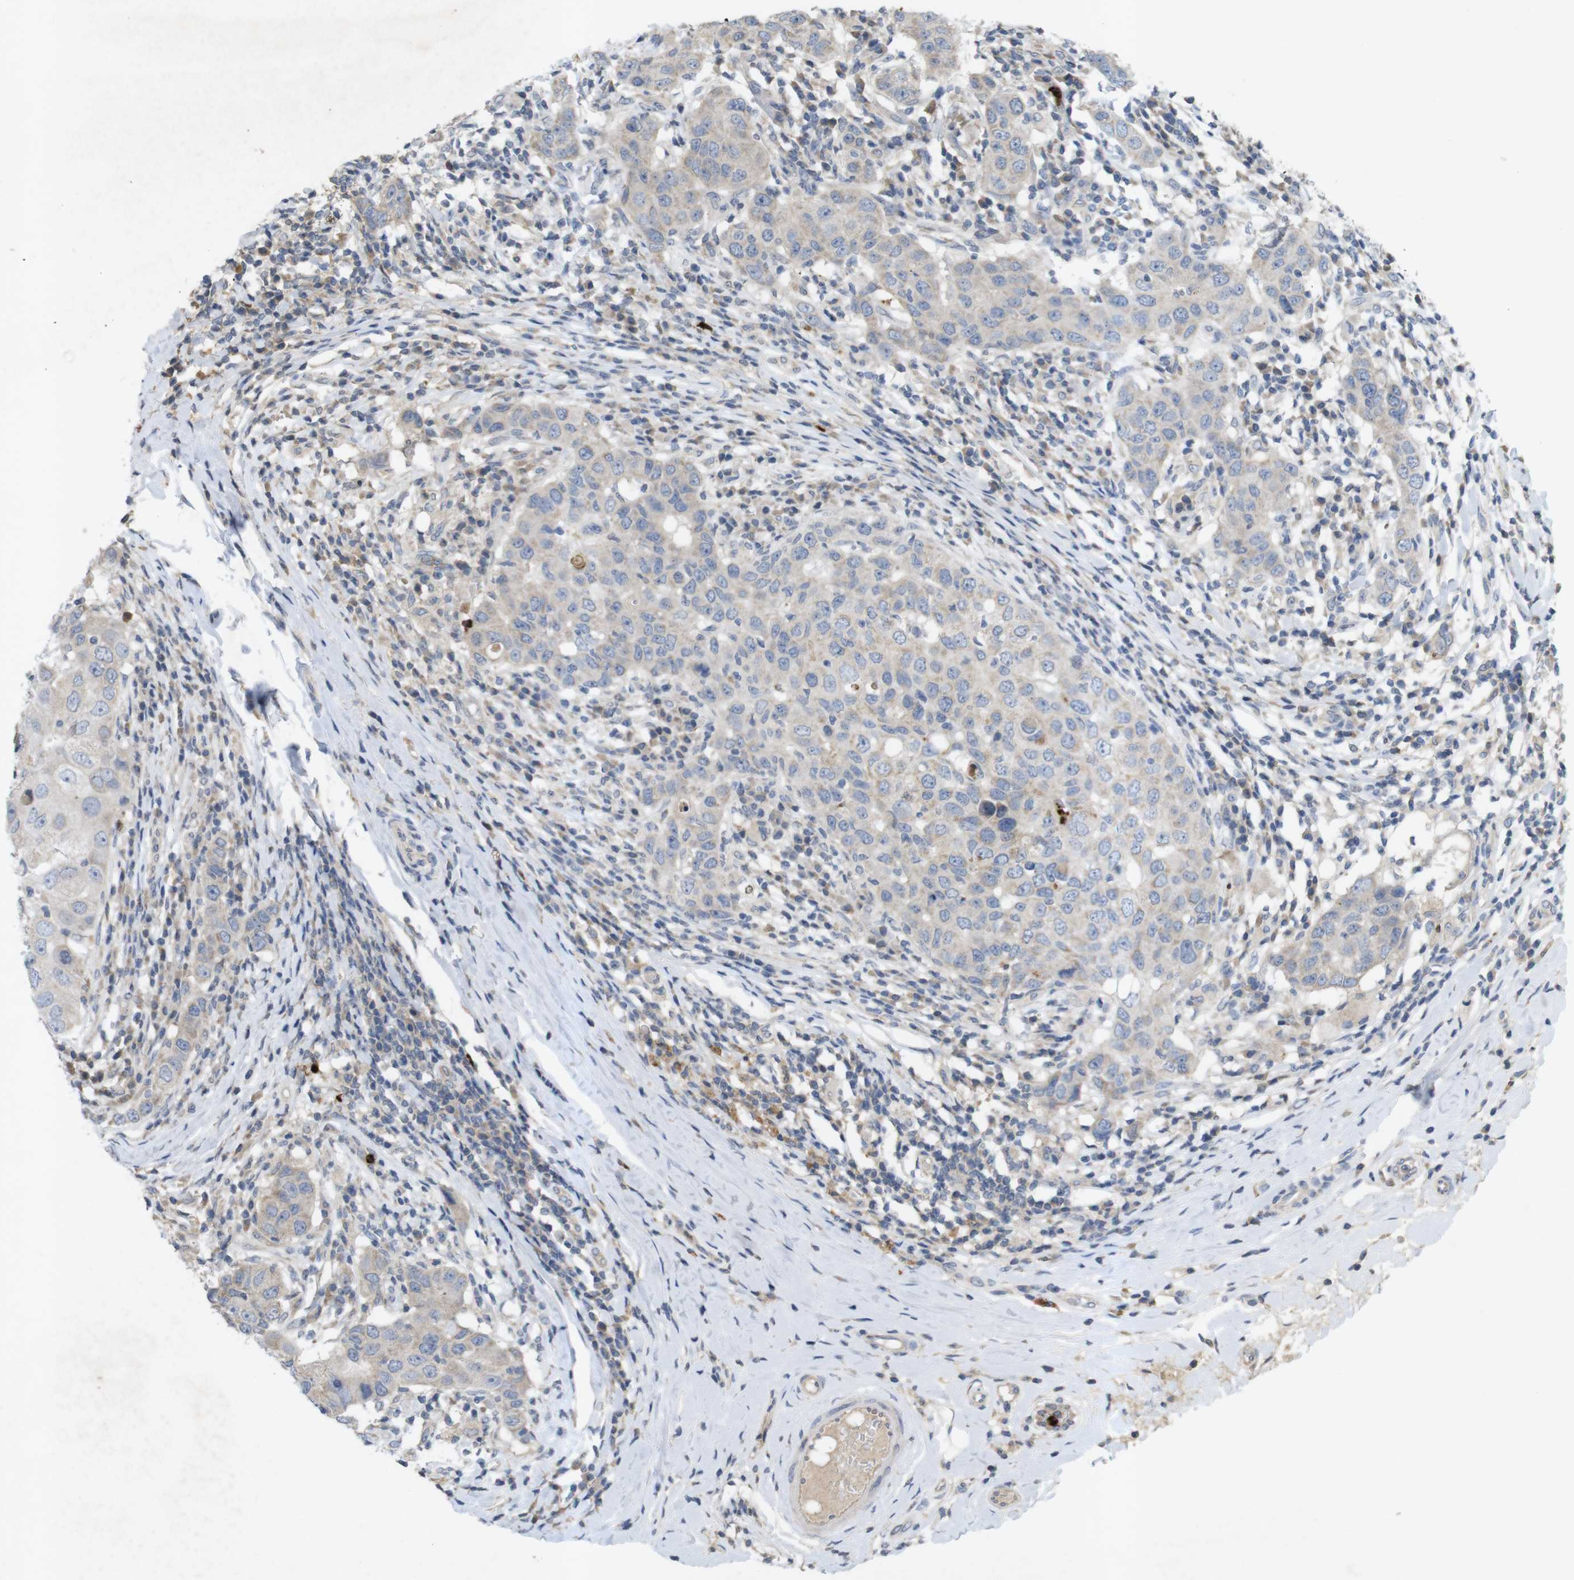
{"staining": {"intensity": "negative", "quantity": "none", "location": "none"}, "tissue": "breast cancer", "cell_type": "Tumor cells", "image_type": "cancer", "snomed": [{"axis": "morphology", "description": "Duct carcinoma"}, {"axis": "topography", "description": "Breast"}], "caption": "This image is of breast cancer stained with immunohistochemistry to label a protein in brown with the nuclei are counter-stained blue. There is no positivity in tumor cells.", "gene": "TSPAN14", "patient": {"sex": "female", "age": 27}}